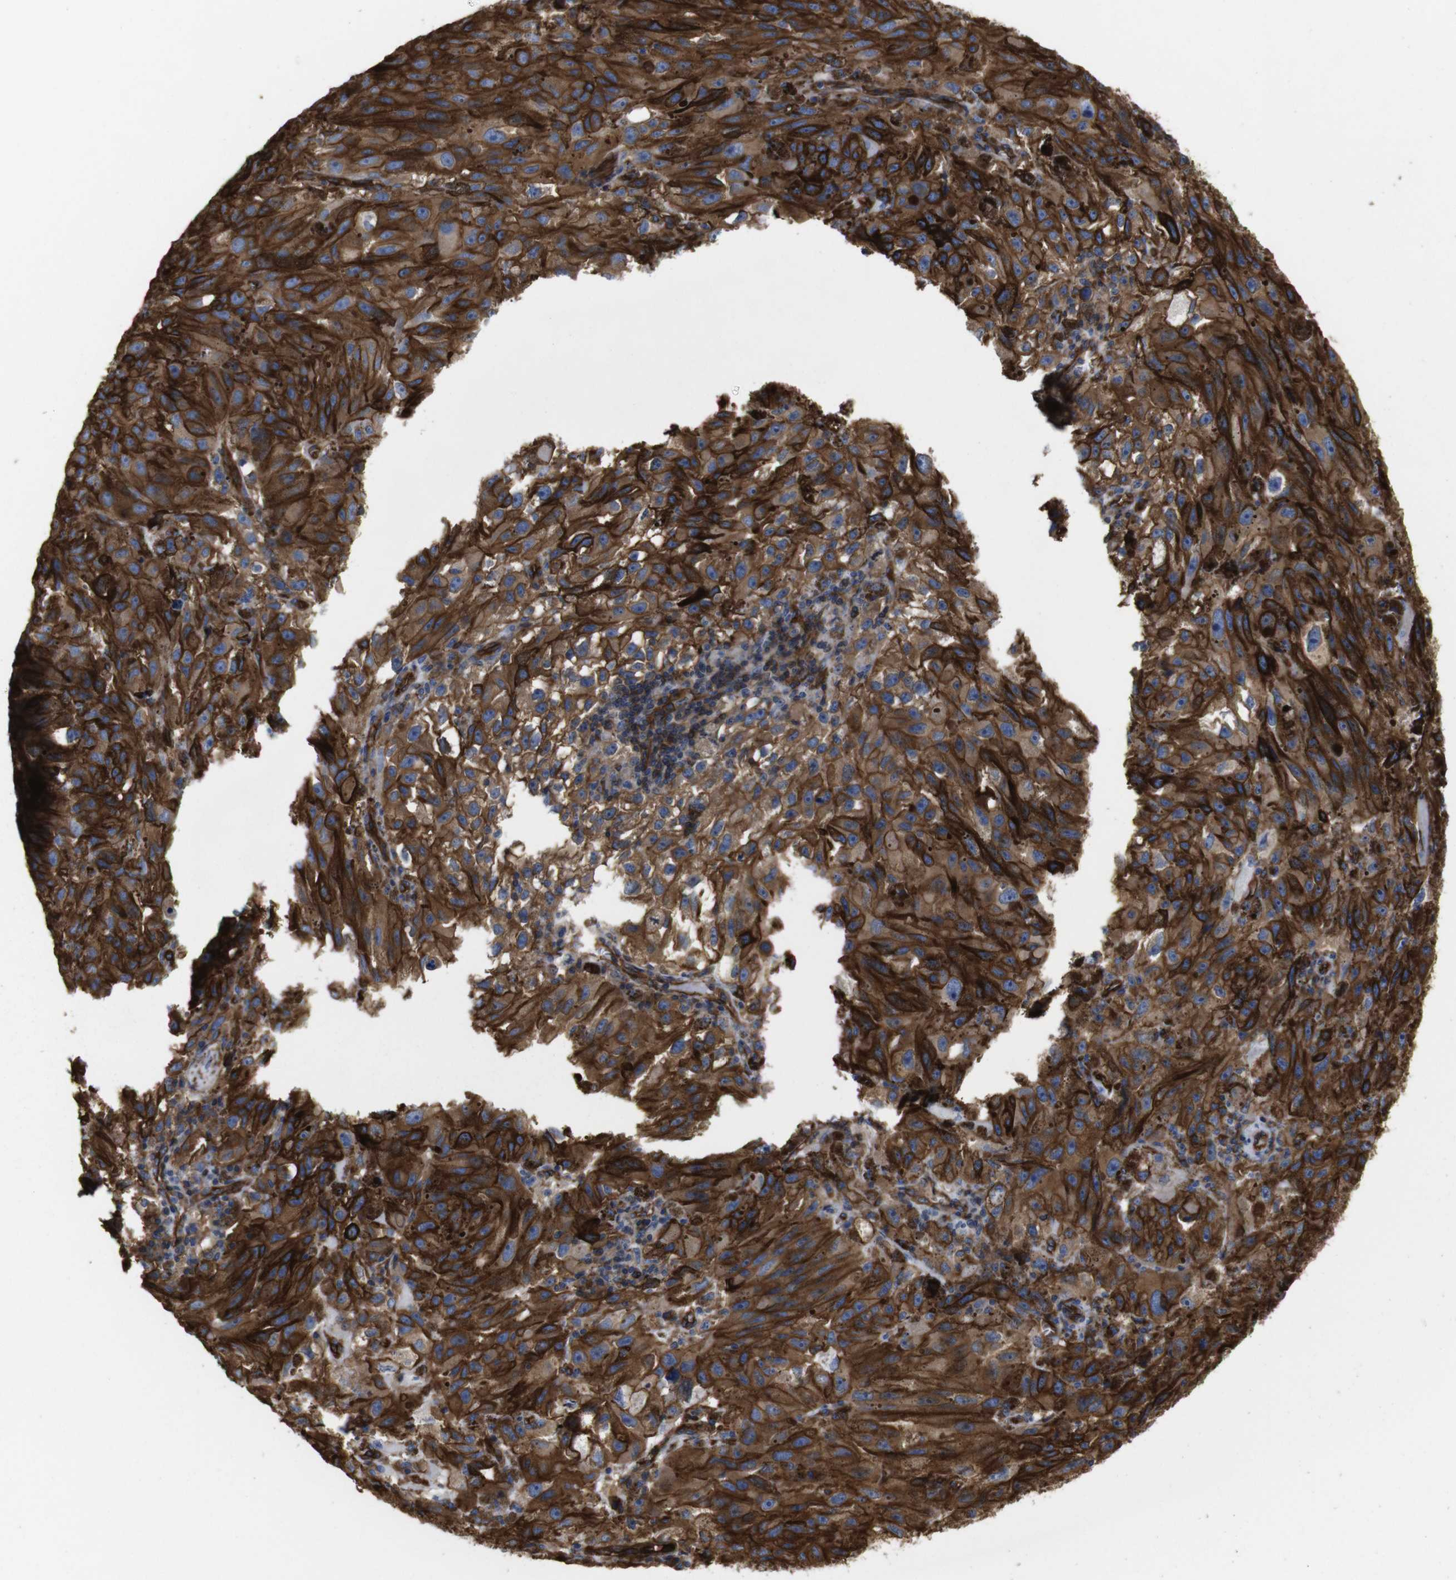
{"staining": {"intensity": "moderate", "quantity": ">75%", "location": "cytoplasmic/membranous"}, "tissue": "melanoma", "cell_type": "Tumor cells", "image_type": "cancer", "snomed": [{"axis": "morphology", "description": "Malignant melanoma, NOS"}, {"axis": "topography", "description": "Skin"}], "caption": "Immunohistochemistry (IHC) staining of malignant melanoma, which exhibits medium levels of moderate cytoplasmic/membranous staining in about >75% of tumor cells indicating moderate cytoplasmic/membranous protein staining. The staining was performed using DAB (brown) for protein detection and nuclei were counterstained in hematoxylin (blue).", "gene": "SPTBN1", "patient": {"sex": "female", "age": 104}}